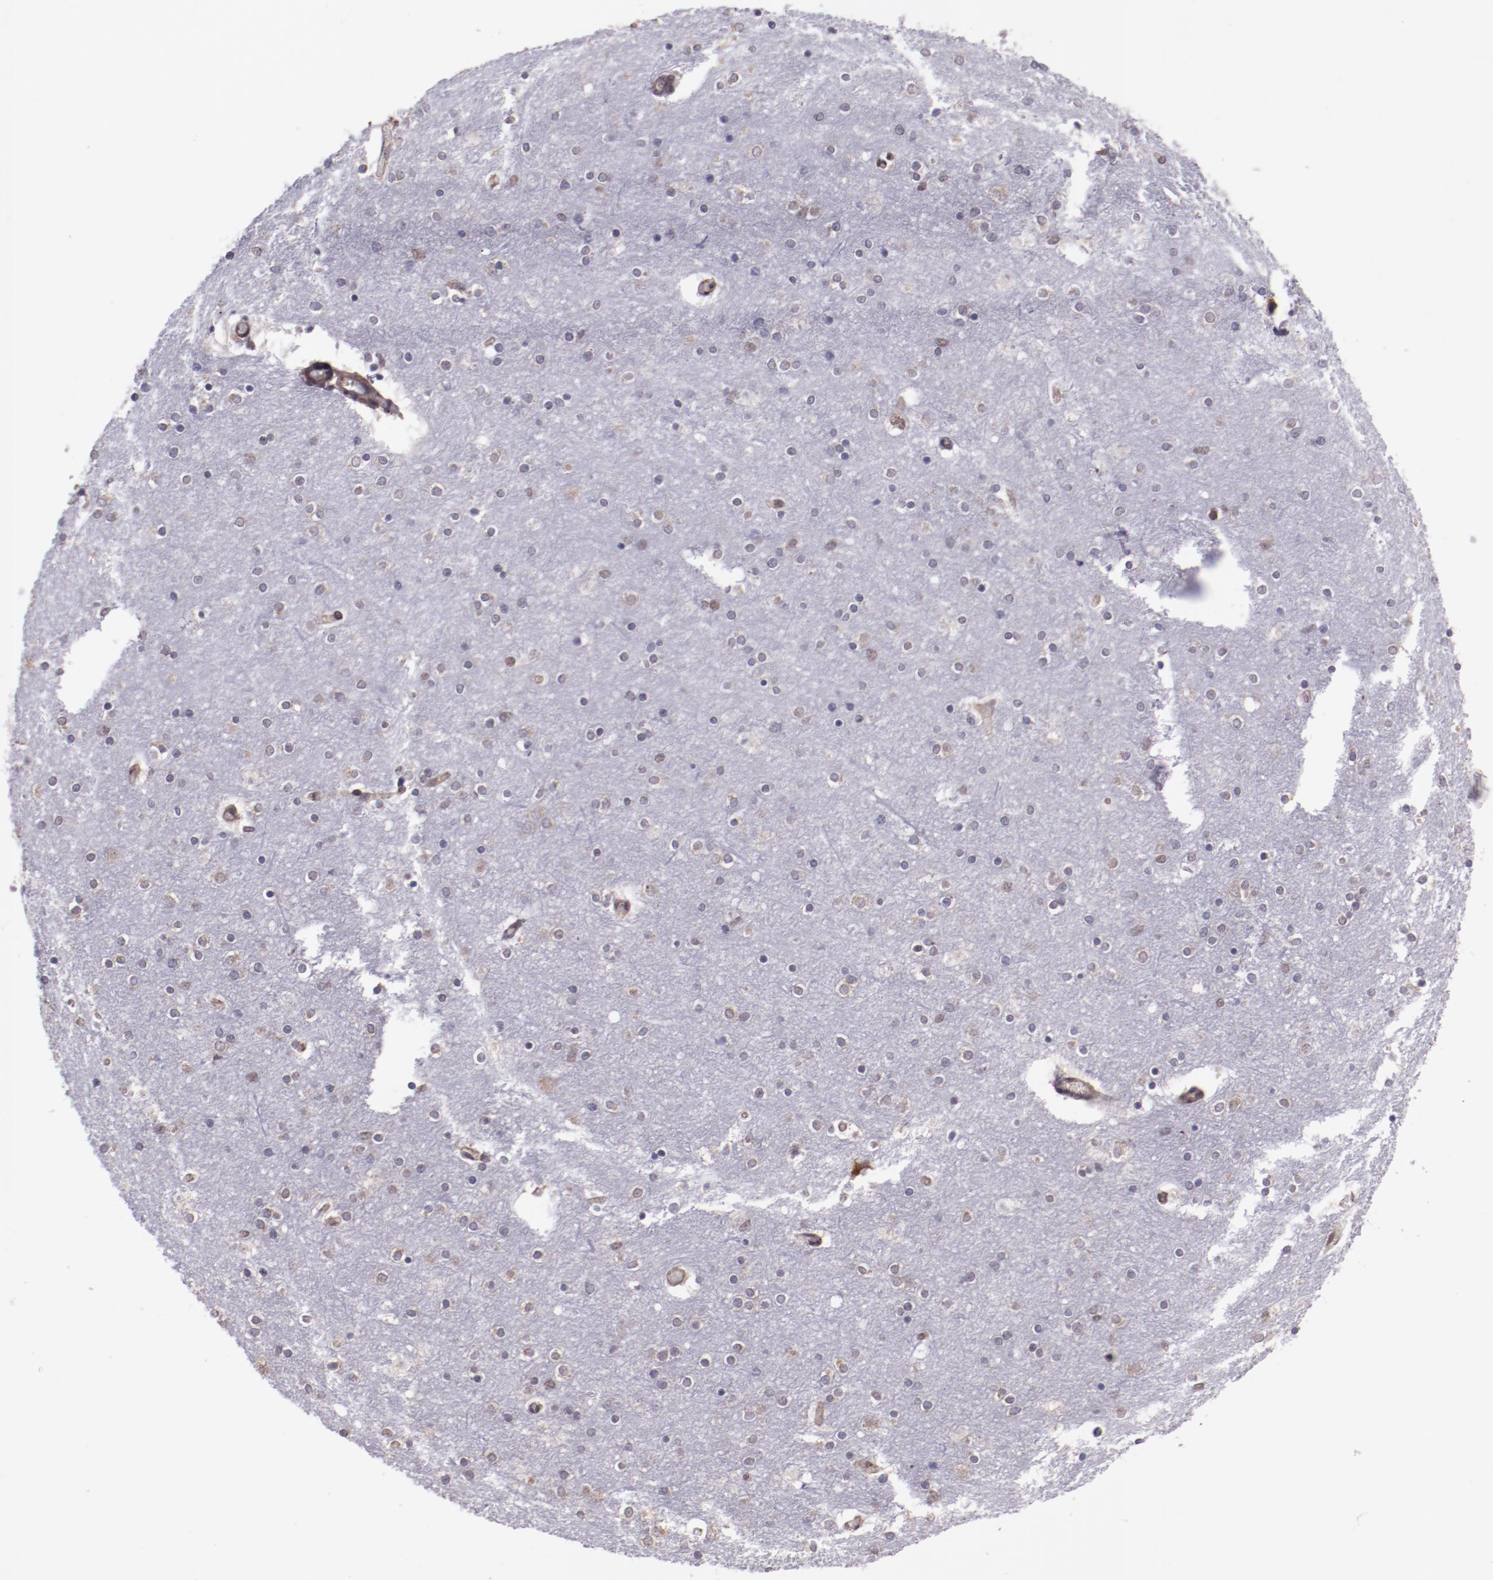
{"staining": {"intensity": "negative", "quantity": "none", "location": "none"}, "tissue": "cerebral cortex", "cell_type": "Endothelial cells", "image_type": "normal", "snomed": [{"axis": "morphology", "description": "Normal tissue, NOS"}, {"axis": "topography", "description": "Cerebral cortex"}], "caption": "This is an immunohistochemistry (IHC) micrograph of normal cerebral cortex. There is no positivity in endothelial cells.", "gene": "ELF1", "patient": {"sex": "female", "age": 54}}